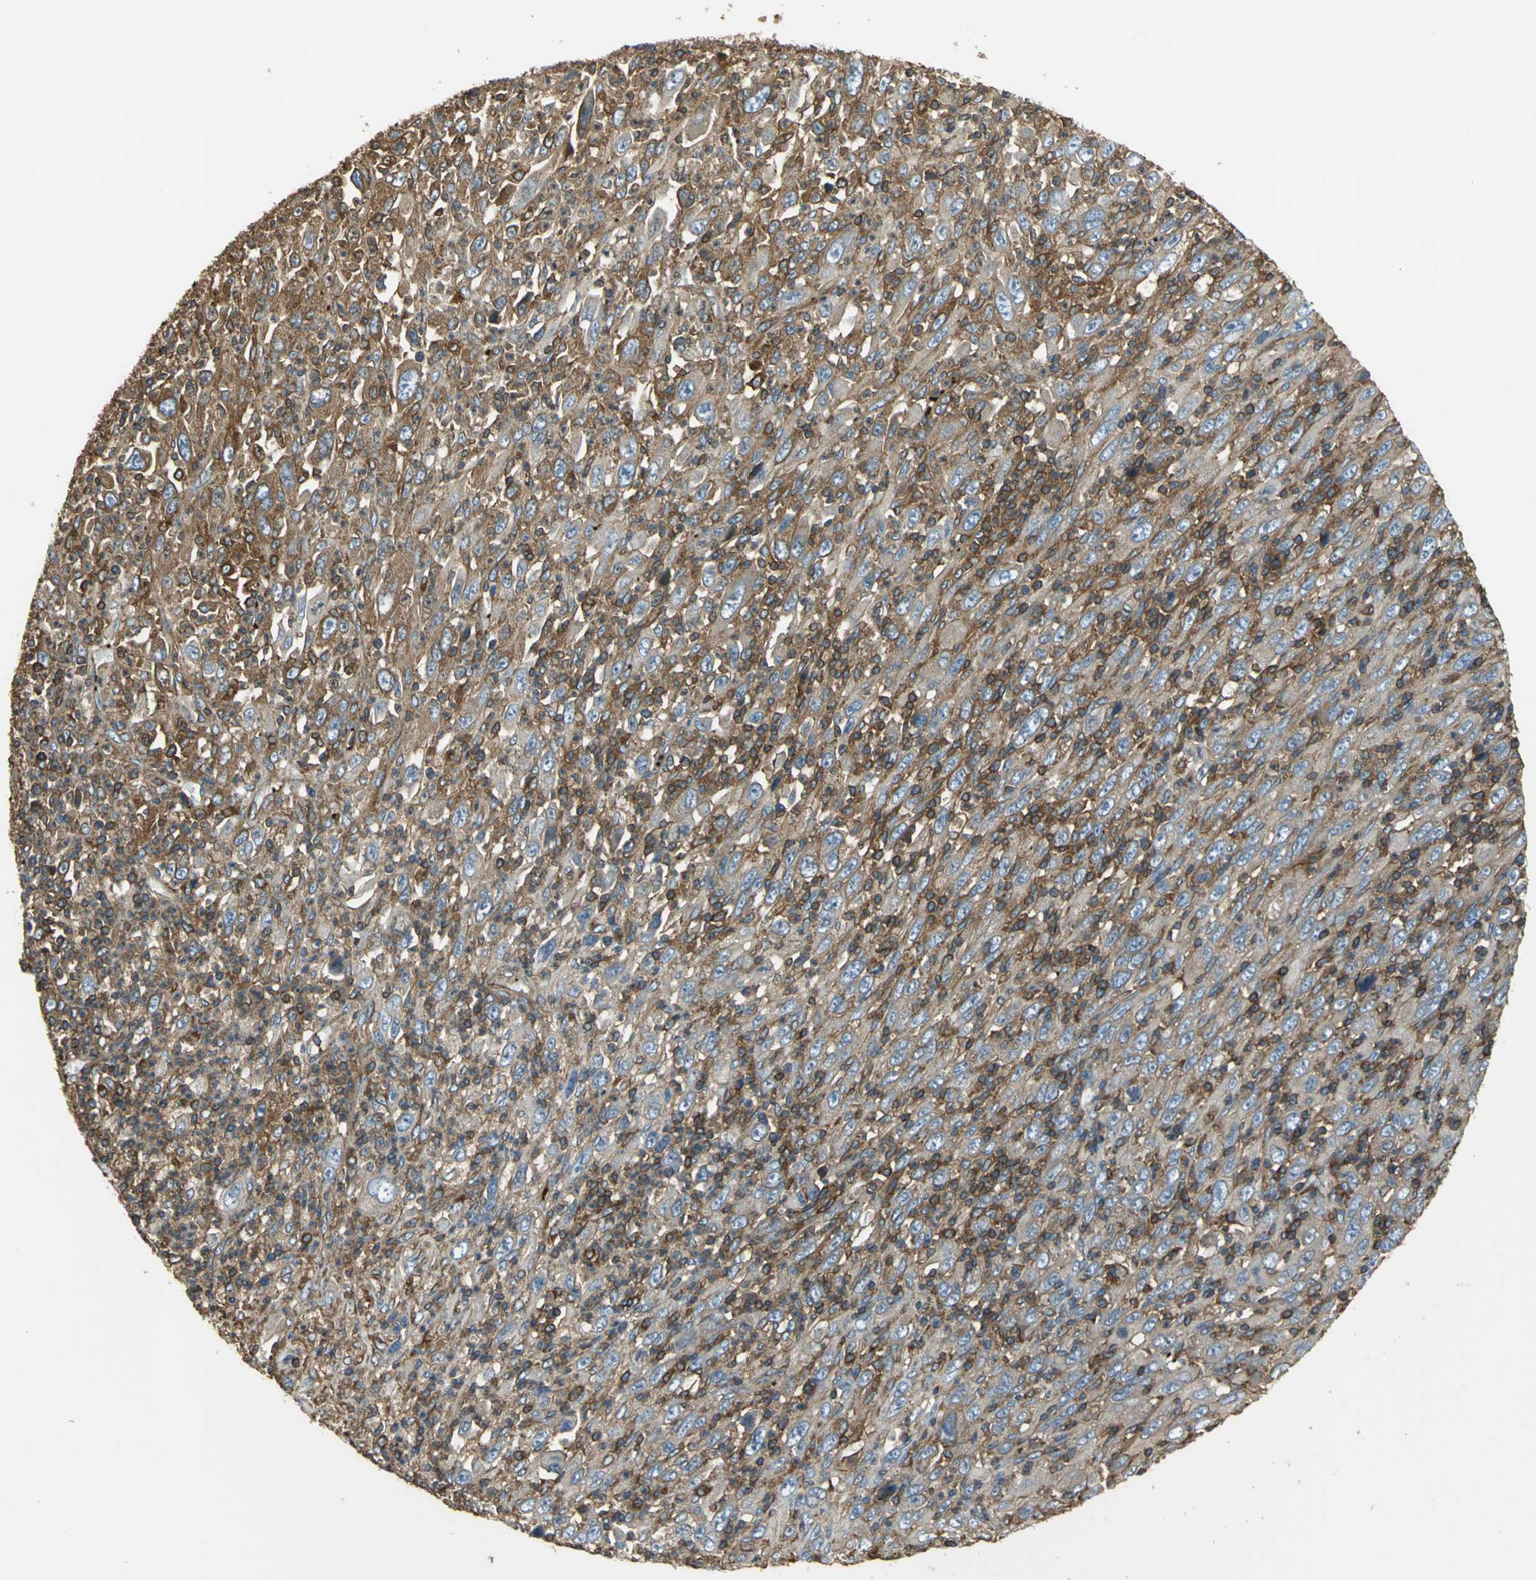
{"staining": {"intensity": "strong", "quantity": ">75%", "location": "cytoplasmic/membranous"}, "tissue": "melanoma", "cell_type": "Tumor cells", "image_type": "cancer", "snomed": [{"axis": "morphology", "description": "Malignant melanoma, Metastatic site"}, {"axis": "topography", "description": "Skin"}], "caption": "Melanoma stained with a brown dye reveals strong cytoplasmic/membranous positive staining in about >75% of tumor cells.", "gene": "TLN1", "patient": {"sex": "female", "age": 56}}